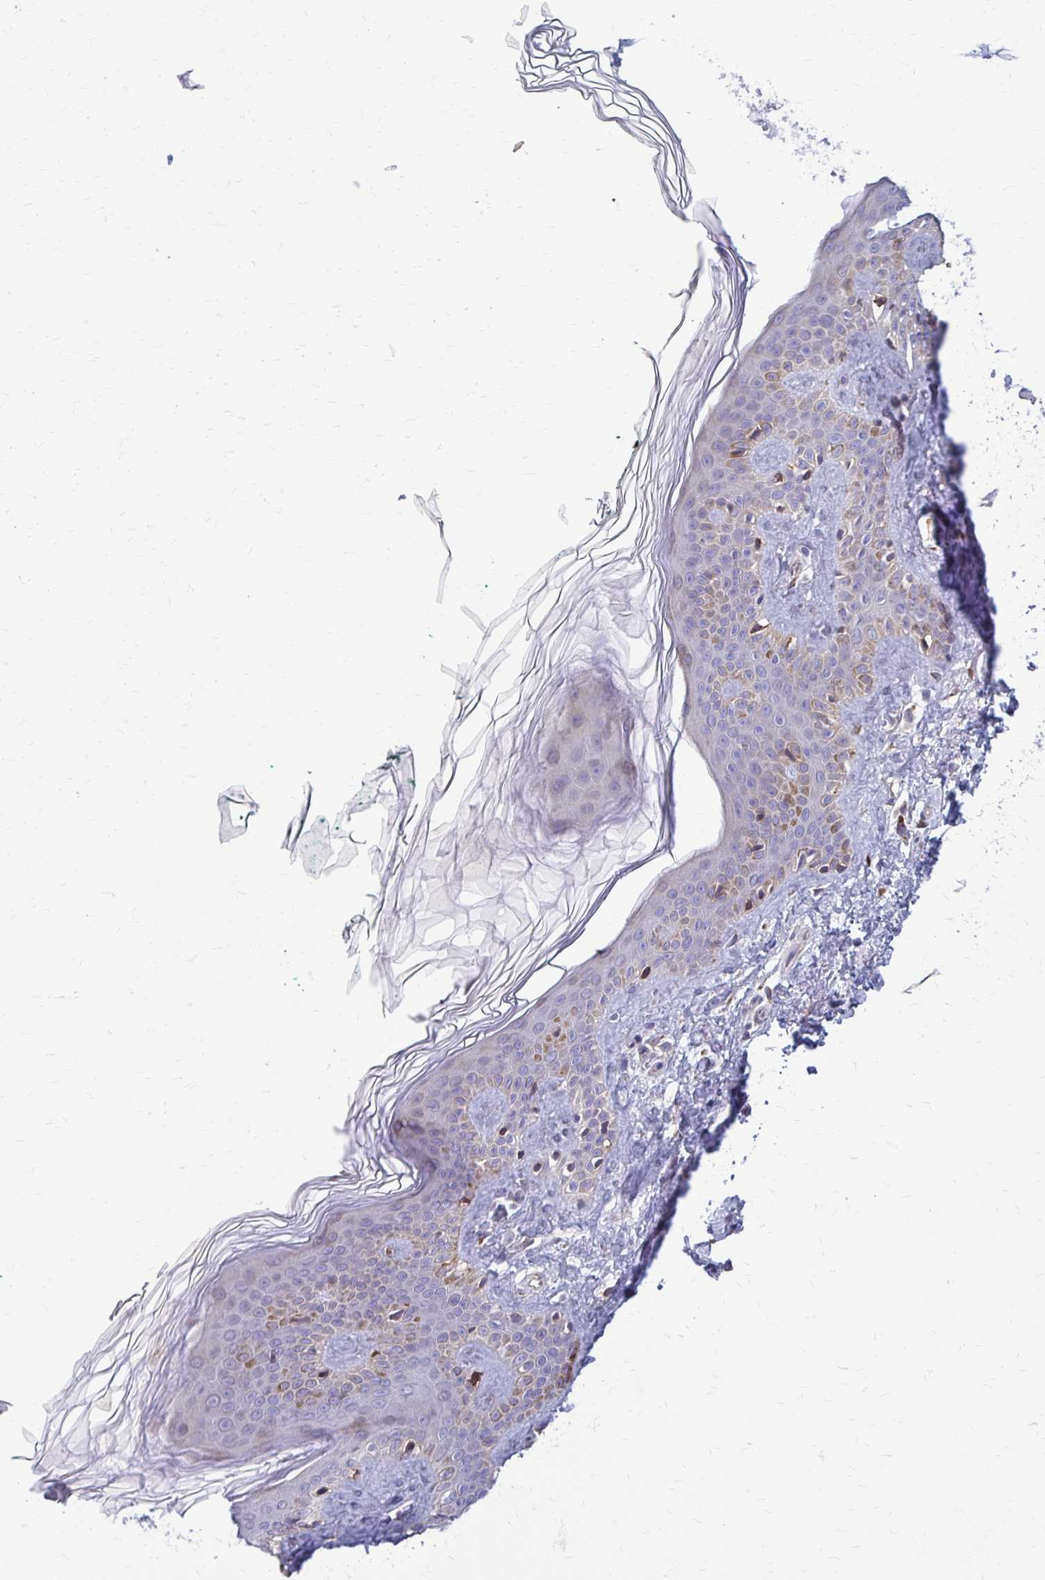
{"staining": {"intensity": "weak", "quantity": "<25%", "location": "cytoplasmic/membranous"}, "tissue": "skin", "cell_type": "Fibroblasts", "image_type": "normal", "snomed": [{"axis": "morphology", "description": "Normal tissue, NOS"}, {"axis": "topography", "description": "Skin"}, {"axis": "topography", "description": "Peripheral nerve tissue"}], "caption": "The immunohistochemistry micrograph has no significant positivity in fibroblasts of skin. The staining is performed using DAB (3,3'-diaminobenzidine) brown chromogen with nuclei counter-stained in using hematoxylin.", "gene": "DEPP1", "patient": {"sex": "female", "age": 45}}